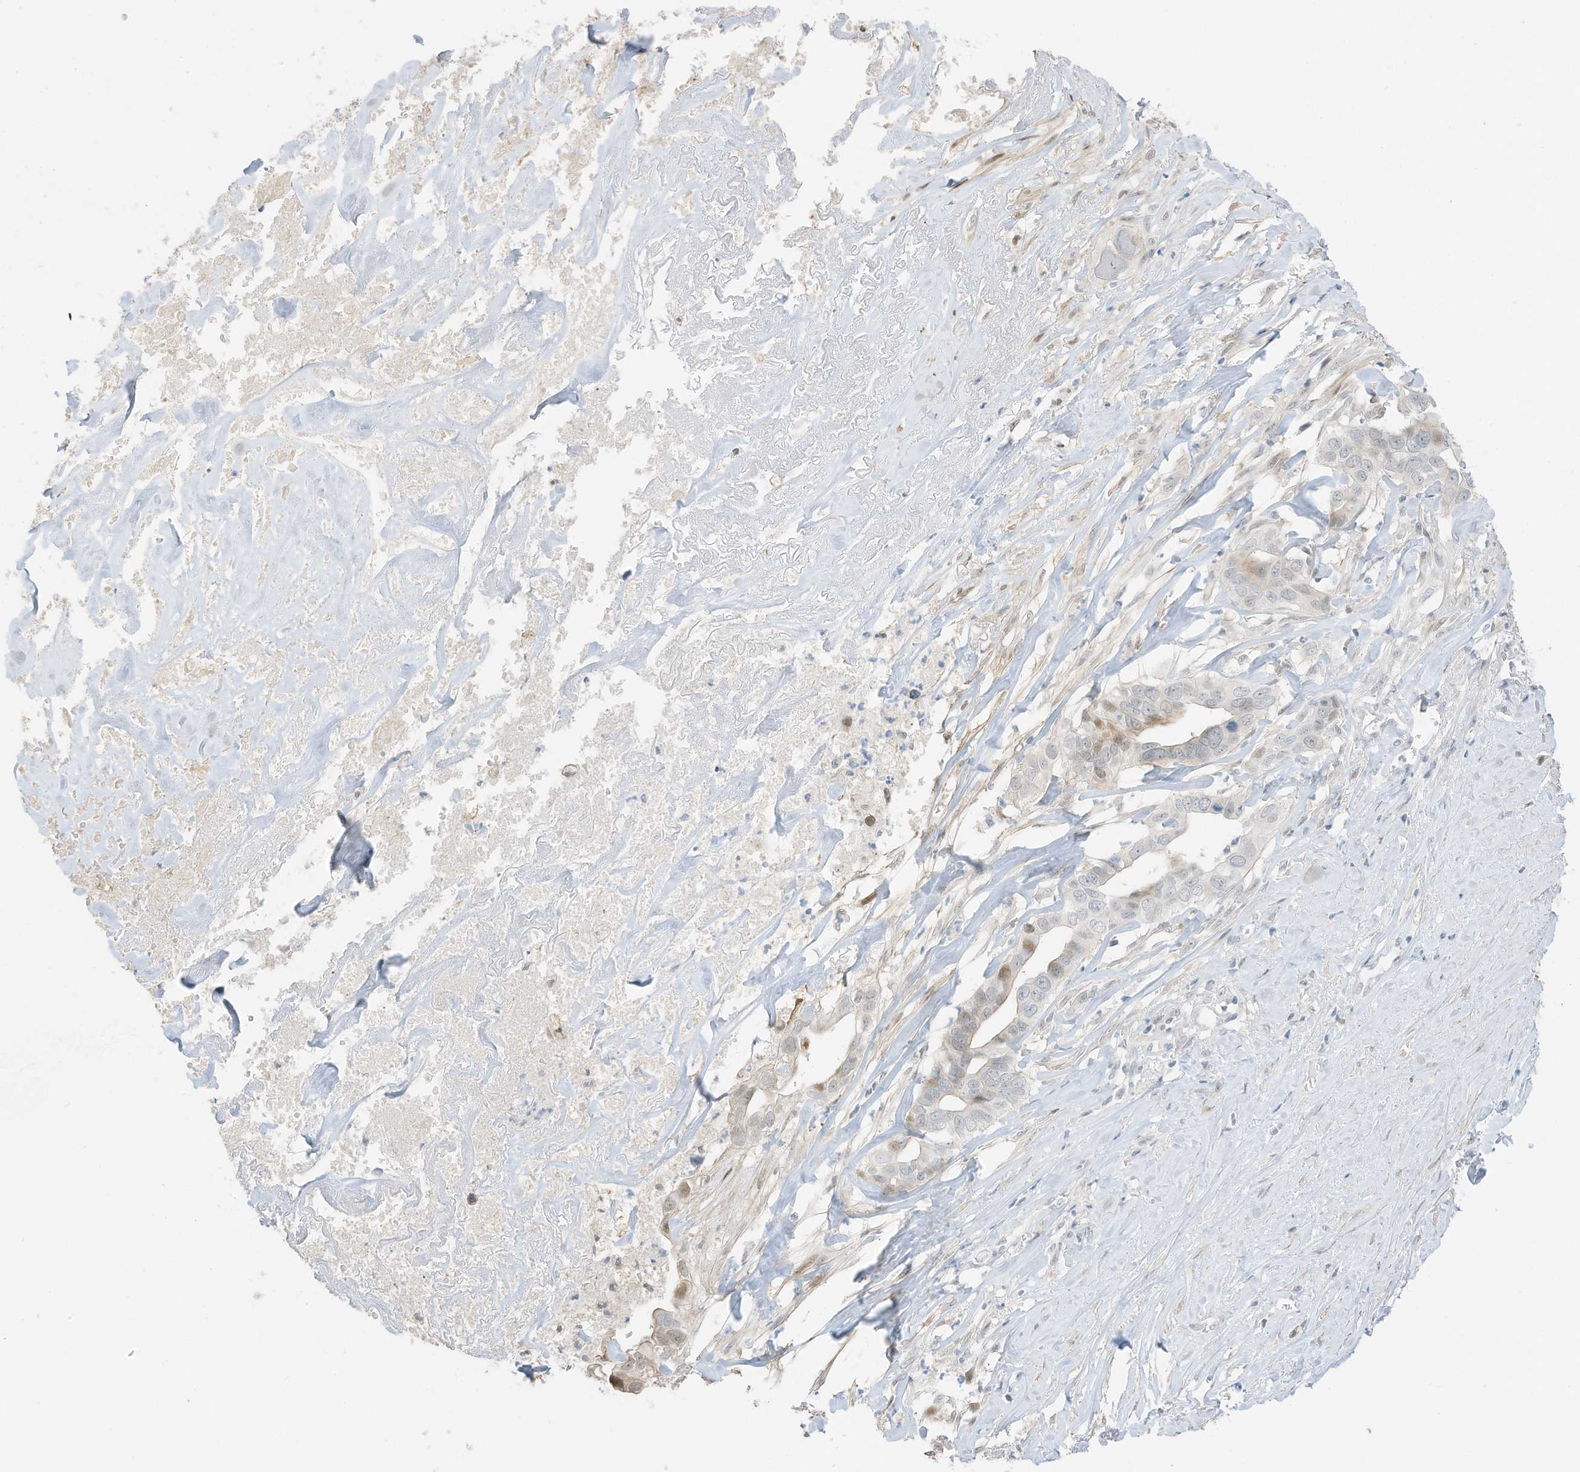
{"staining": {"intensity": "weak", "quantity": "<25%", "location": "cytoplasmic/membranous,nuclear"}, "tissue": "liver cancer", "cell_type": "Tumor cells", "image_type": "cancer", "snomed": [{"axis": "morphology", "description": "Cholangiocarcinoma"}, {"axis": "topography", "description": "Liver"}], "caption": "Human cholangiocarcinoma (liver) stained for a protein using immunohistochemistry shows no positivity in tumor cells.", "gene": "ASPRV1", "patient": {"sex": "female", "age": 79}}